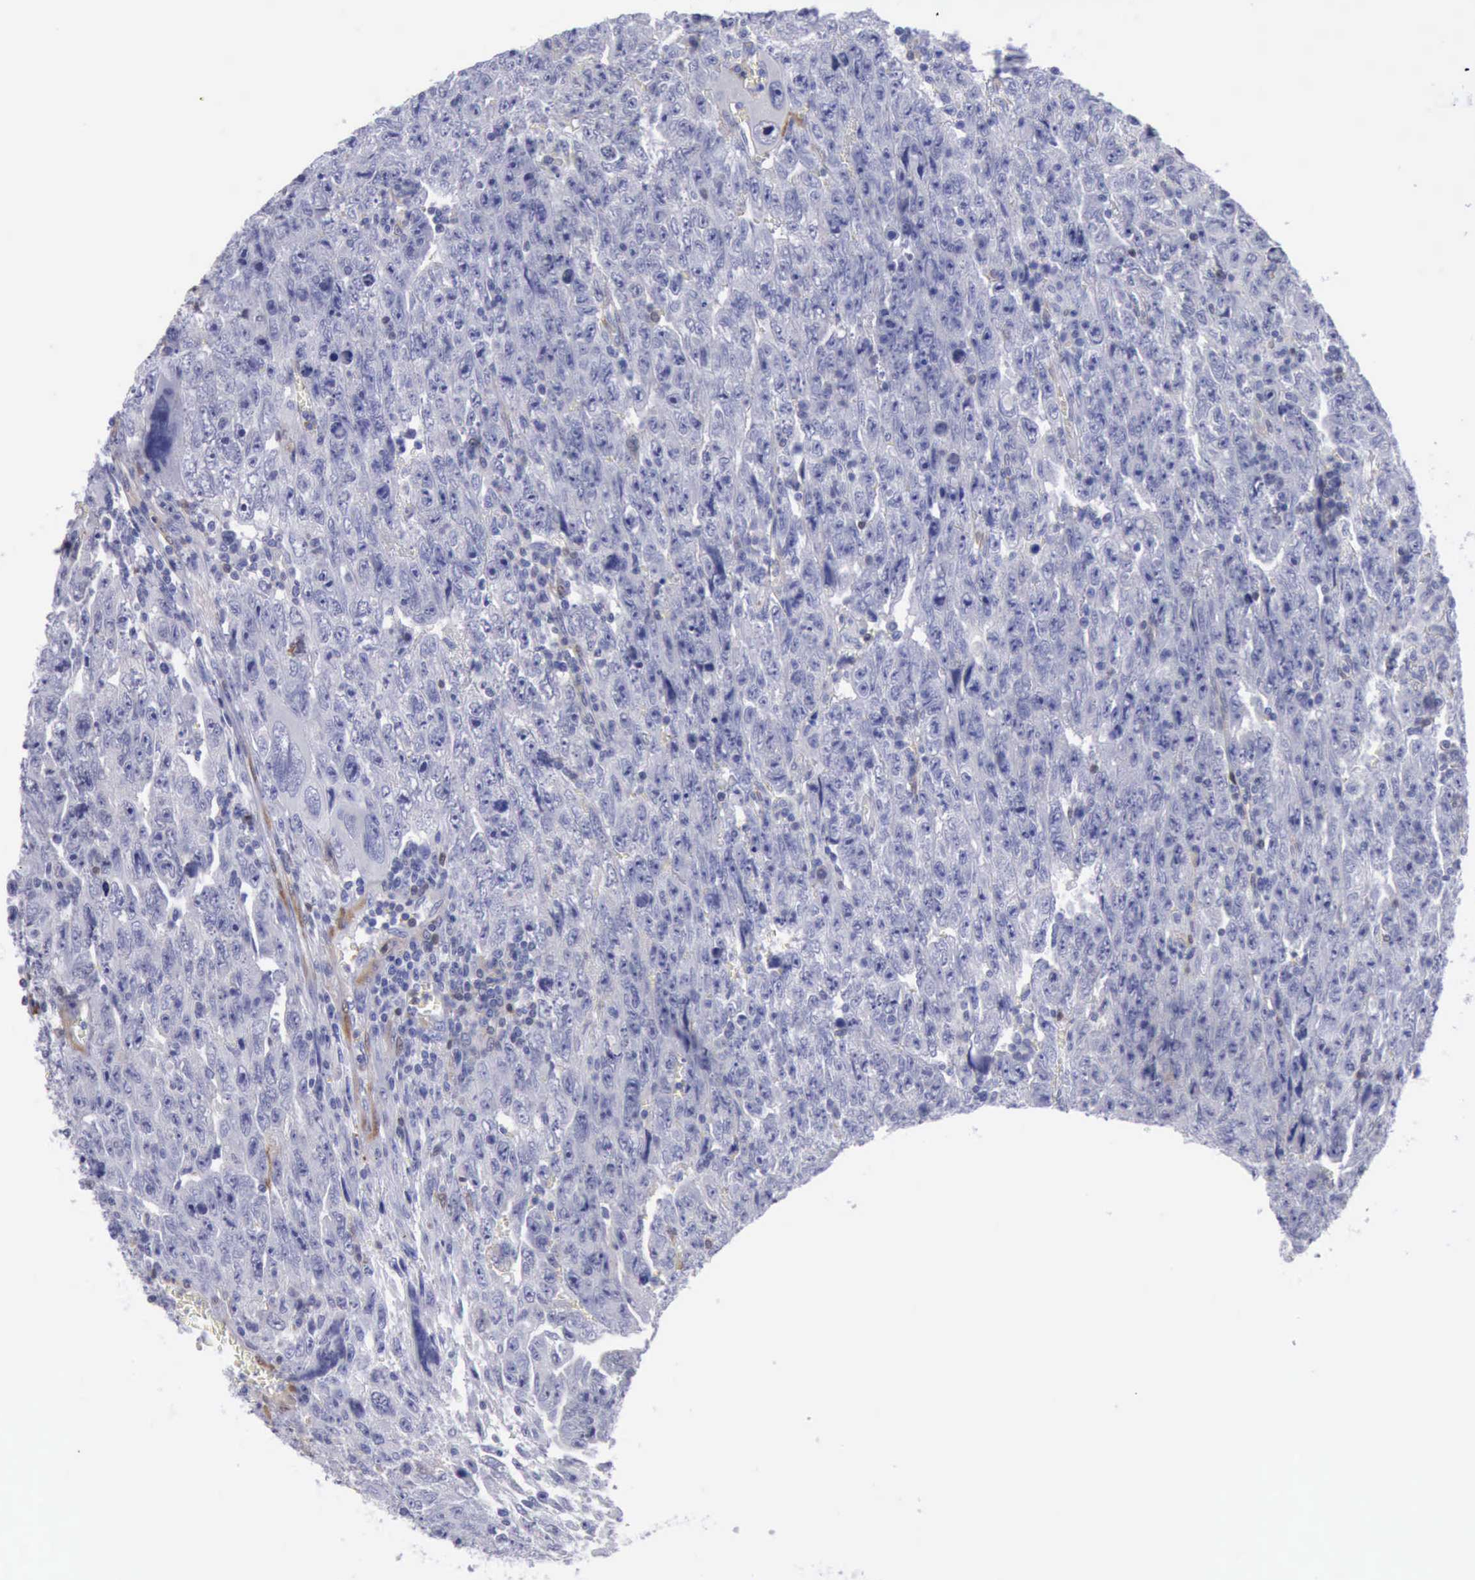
{"staining": {"intensity": "negative", "quantity": "none", "location": "none"}, "tissue": "testis cancer", "cell_type": "Tumor cells", "image_type": "cancer", "snomed": [{"axis": "morphology", "description": "Carcinoma, Embryonal, NOS"}, {"axis": "topography", "description": "Testis"}], "caption": "This is an IHC micrograph of human testis cancer (embryonal carcinoma). There is no positivity in tumor cells.", "gene": "FHL1", "patient": {"sex": "male", "age": 28}}